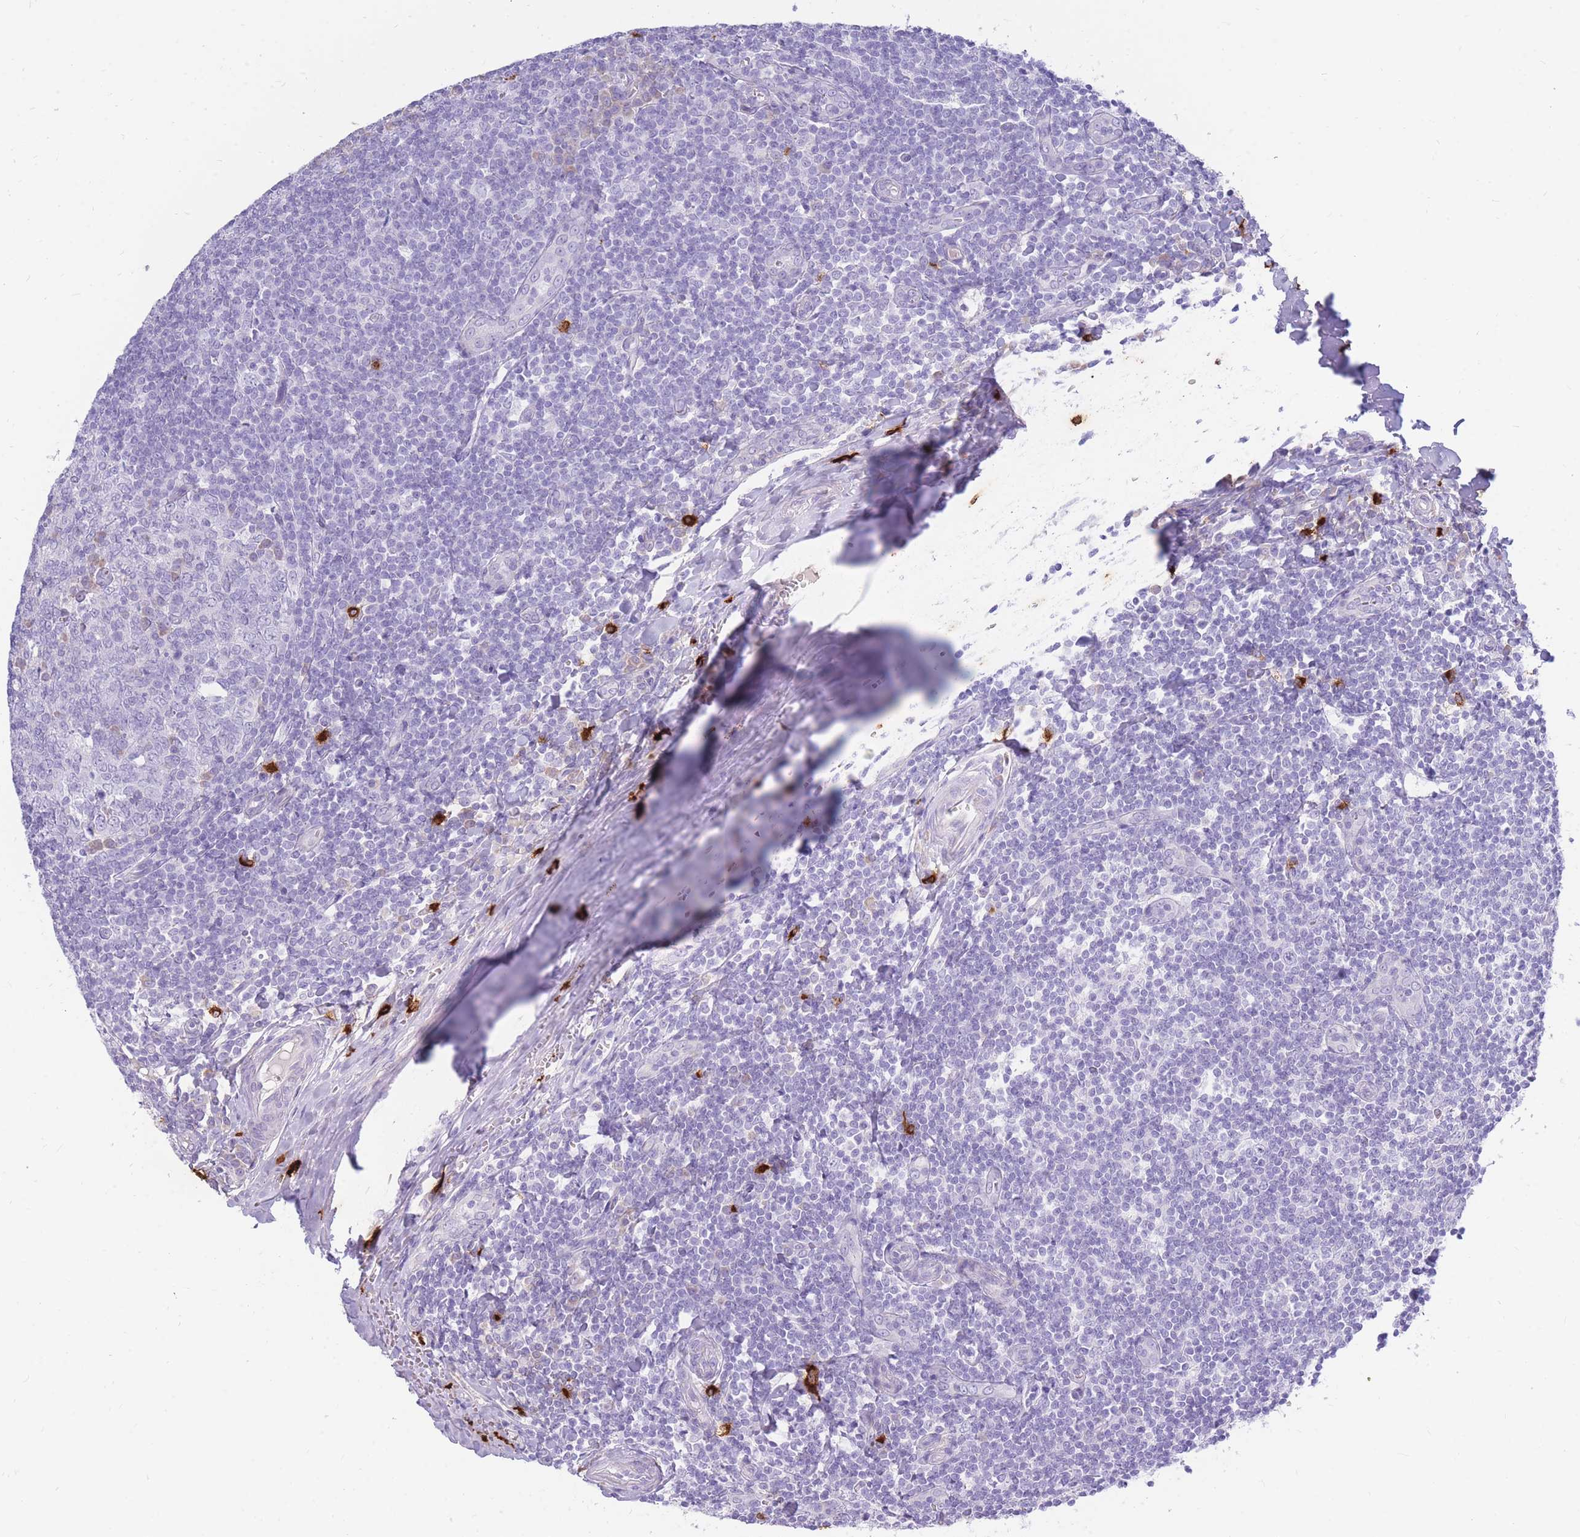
{"staining": {"intensity": "negative", "quantity": "none", "location": "none"}, "tissue": "tonsil", "cell_type": "Germinal center cells", "image_type": "normal", "snomed": [{"axis": "morphology", "description": "Normal tissue, NOS"}, {"axis": "topography", "description": "Tonsil"}], "caption": "This is an immunohistochemistry (IHC) histopathology image of benign human tonsil. There is no expression in germinal center cells.", "gene": "TPSAB1", "patient": {"sex": "male", "age": 27}}